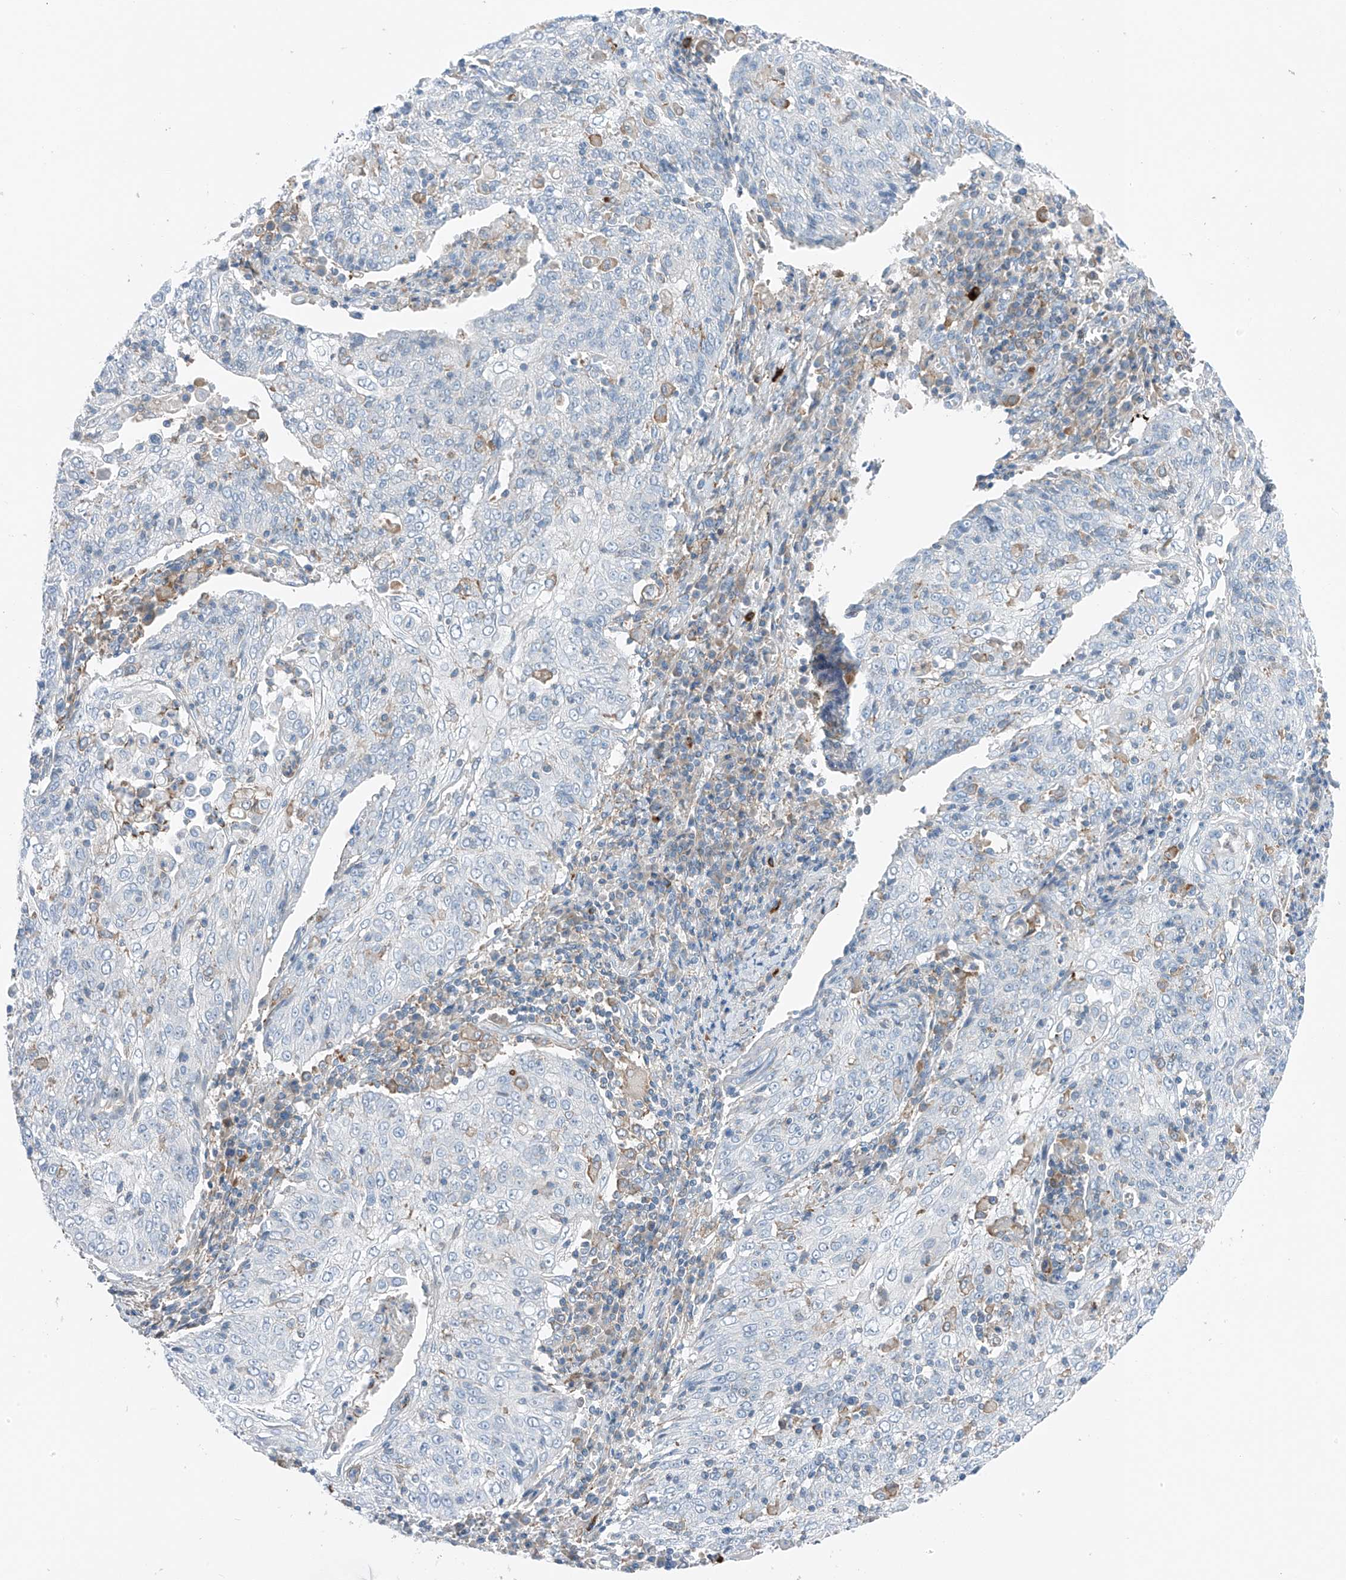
{"staining": {"intensity": "negative", "quantity": "none", "location": "none"}, "tissue": "cervical cancer", "cell_type": "Tumor cells", "image_type": "cancer", "snomed": [{"axis": "morphology", "description": "Squamous cell carcinoma, NOS"}, {"axis": "topography", "description": "Cervix"}], "caption": "Human cervical cancer stained for a protein using immunohistochemistry (IHC) displays no staining in tumor cells.", "gene": "NALCN", "patient": {"sex": "female", "age": 48}}